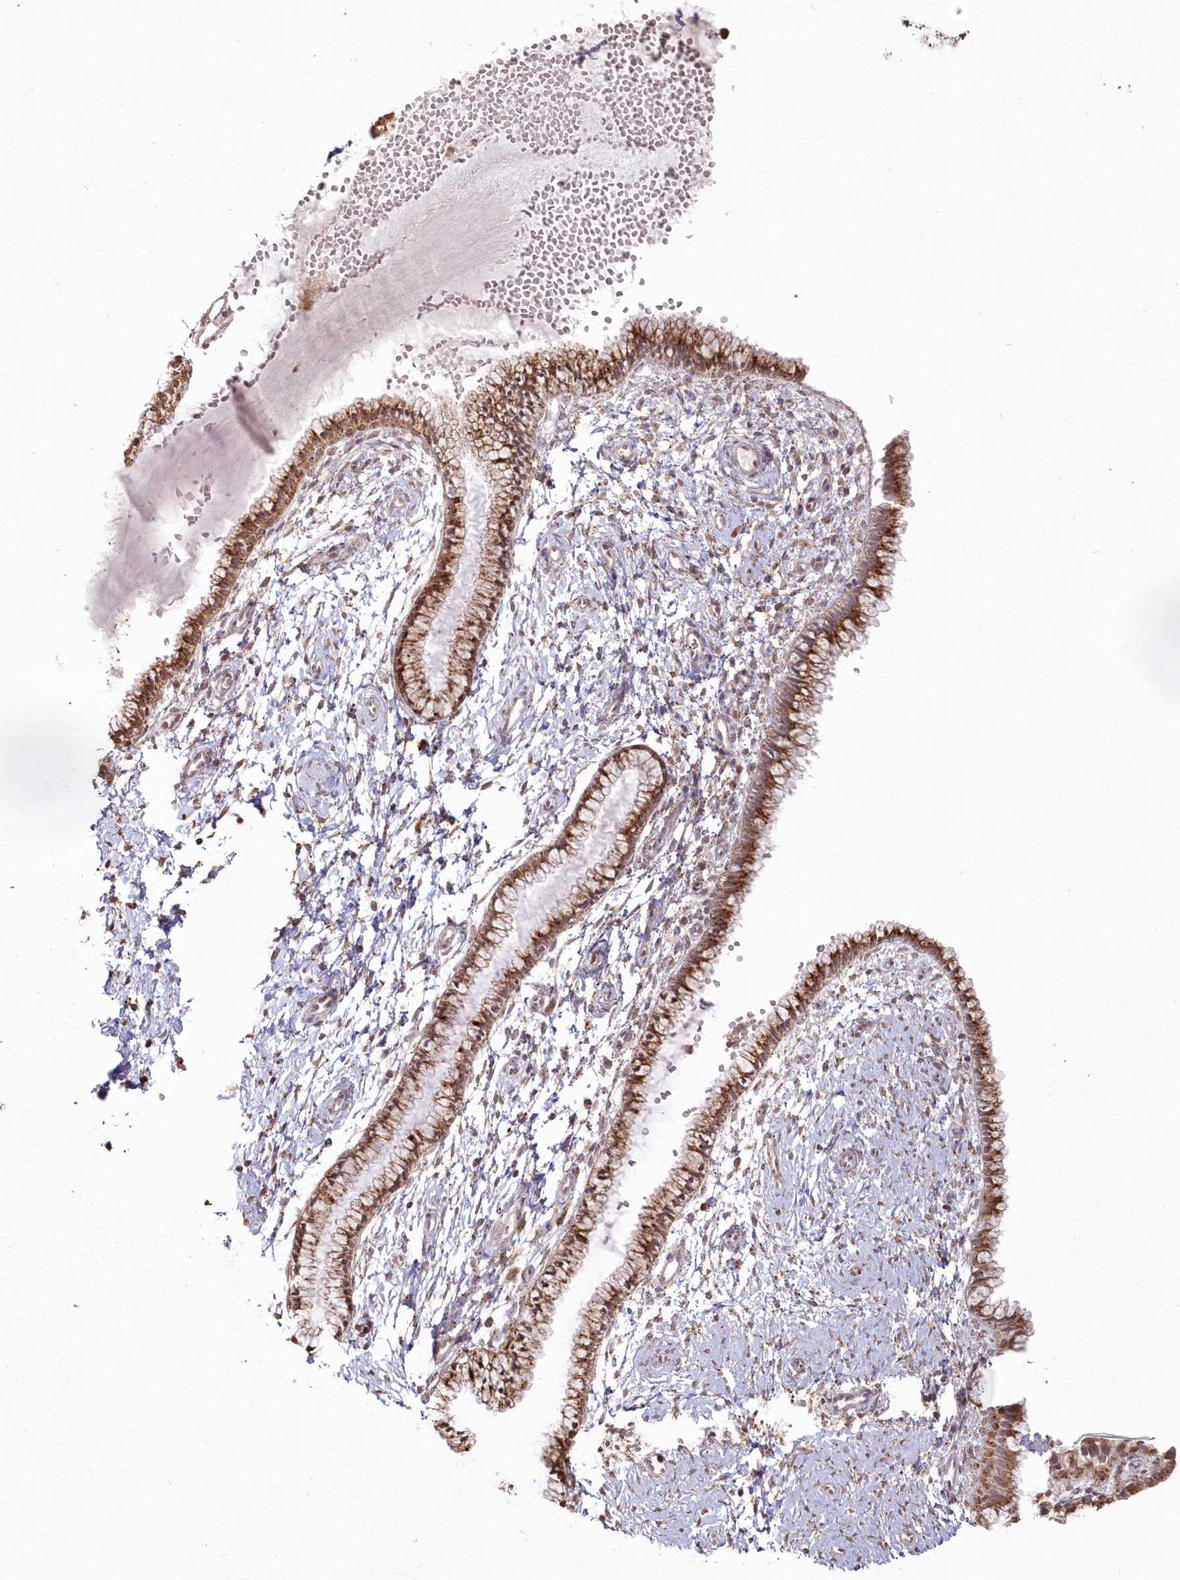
{"staining": {"intensity": "strong", "quantity": "25%-75%", "location": "cytoplasmic/membranous"}, "tissue": "cervix", "cell_type": "Glandular cells", "image_type": "normal", "snomed": [{"axis": "morphology", "description": "Normal tissue, NOS"}, {"axis": "topography", "description": "Cervix"}], "caption": "Strong cytoplasmic/membranous staining for a protein is seen in approximately 25%-75% of glandular cells of normal cervix using IHC.", "gene": "ARSB", "patient": {"sex": "female", "age": 33}}